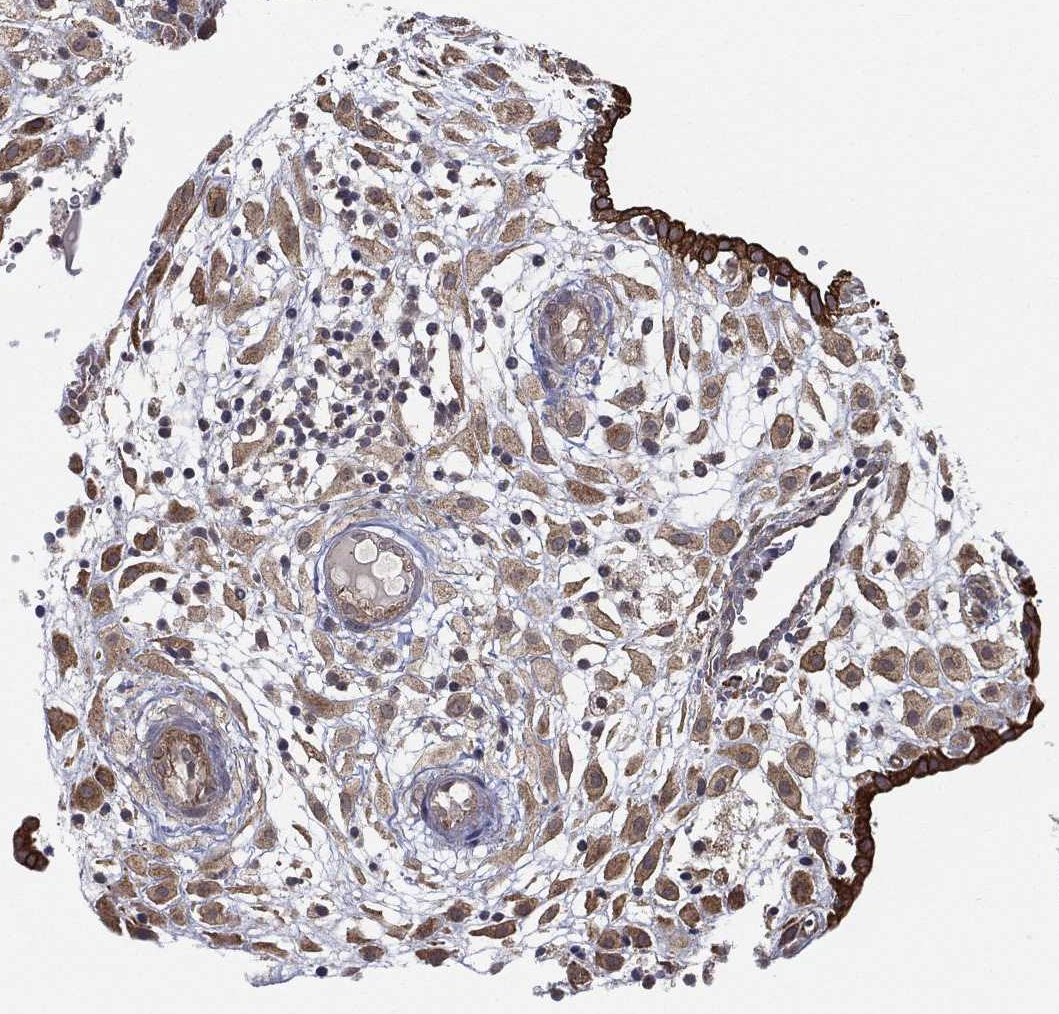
{"staining": {"intensity": "weak", "quantity": "25%-75%", "location": "cytoplasmic/membranous"}, "tissue": "placenta", "cell_type": "Decidual cells", "image_type": "normal", "snomed": [{"axis": "morphology", "description": "Normal tissue, NOS"}, {"axis": "topography", "description": "Placenta"}], "caption": "An immunohistochemistry histopathology image of benign tissue is shown. Protein staining in brown shows weak cytoplasmic/membranous positivity in placenta within decidual cells.", "gene": "UACA", "patient": {"sex": "female", "age": 24}}